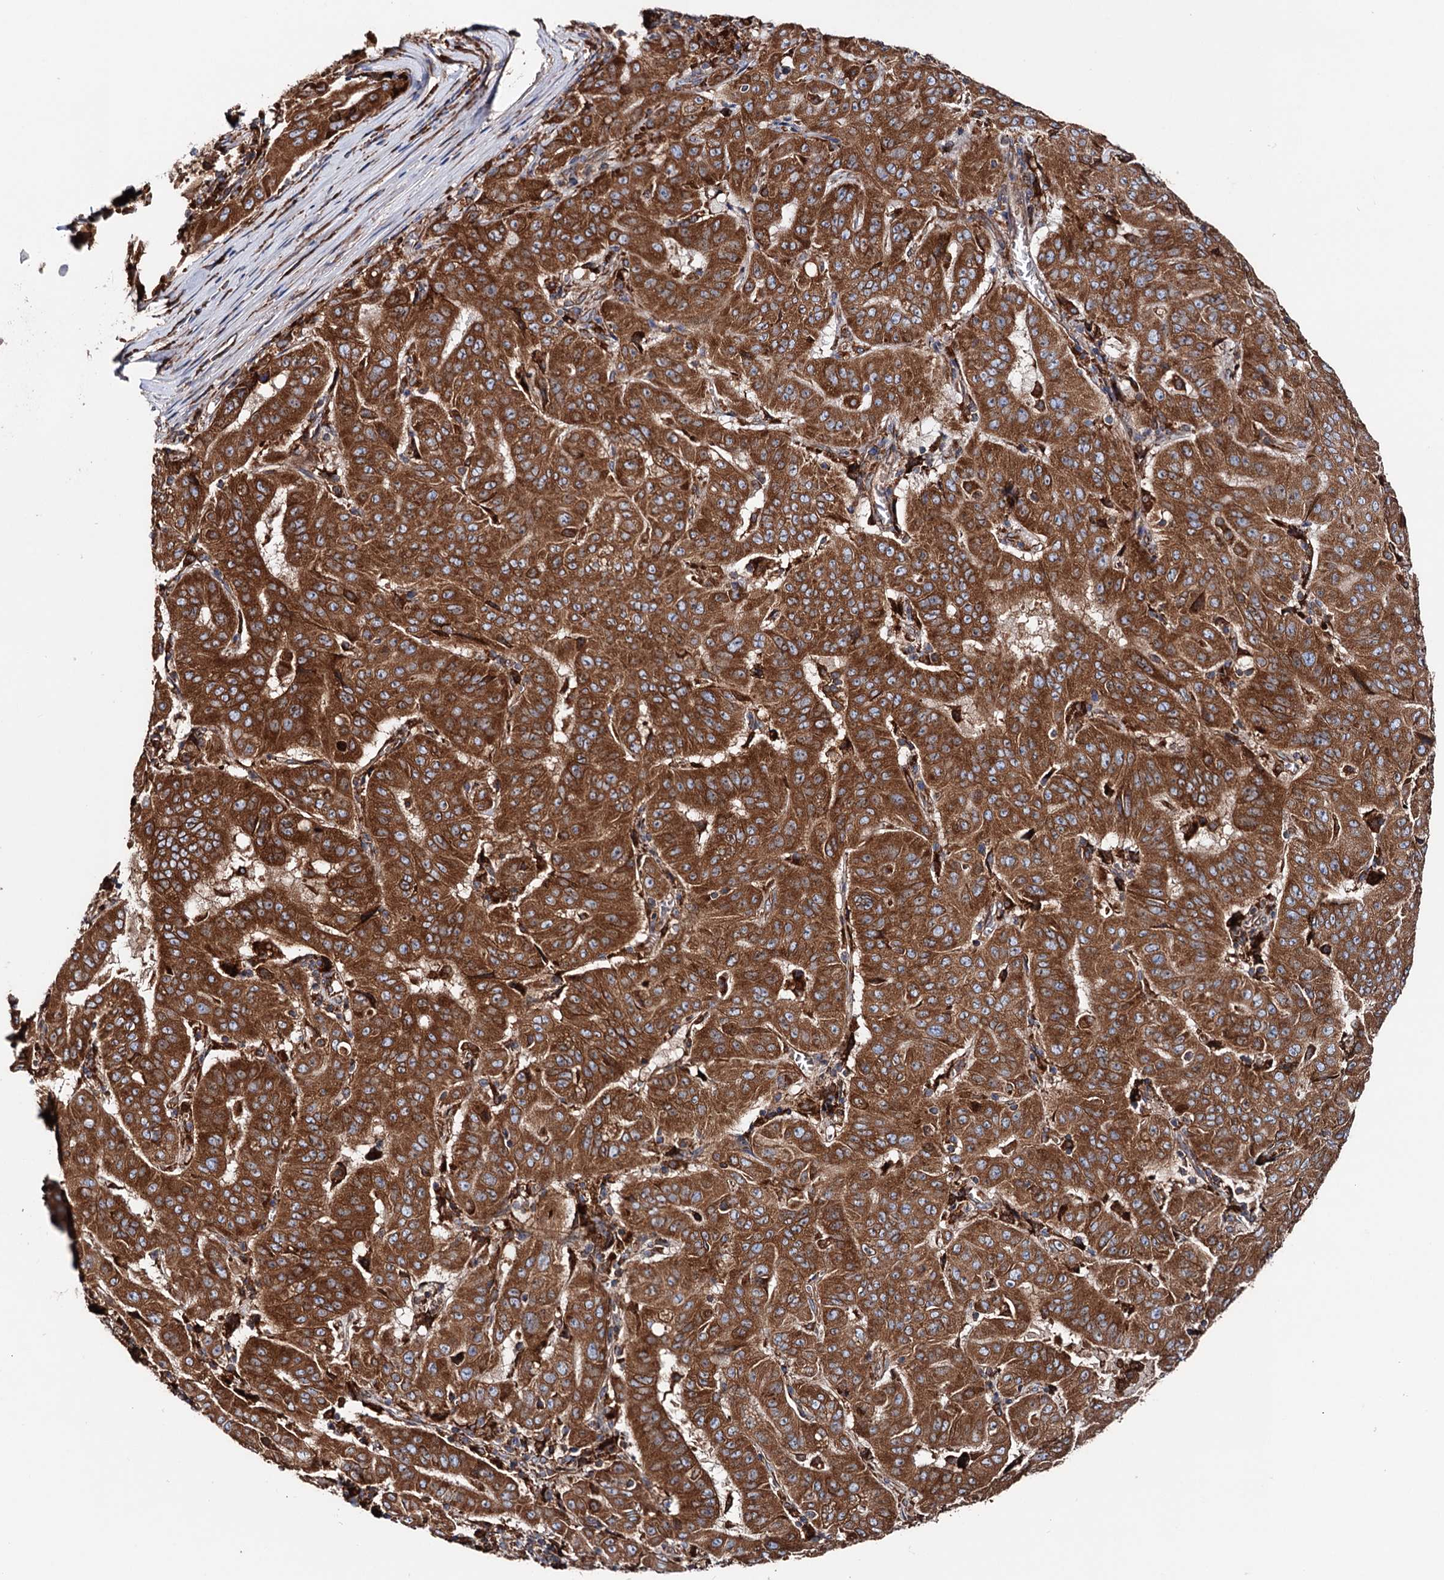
{"staining": {"intensity": "moderate", "quantity": ">75%", "location": "cytoplasmic/membranous"}, "tissue": "pancreatic cancer", "cell_type": "Tumor cells", "image_type": "cancer", "snomed": [{"axis": "morphology", "description": "Adenocarcinoma, NOS"}, {"axis": "topography", "description": "Pancreas"}], "caption": "The photomicrograph exhibits a brown stain indicating the presence of a protein in the cytoplasmic/membranous of tumor cells in pancreatic adenocarcinoma. Immunohistochemistry stains the protein in brown and the nuclei are stained blue.", "gene": "ERP29", "patient": {"sex": "male", "age": 63}}